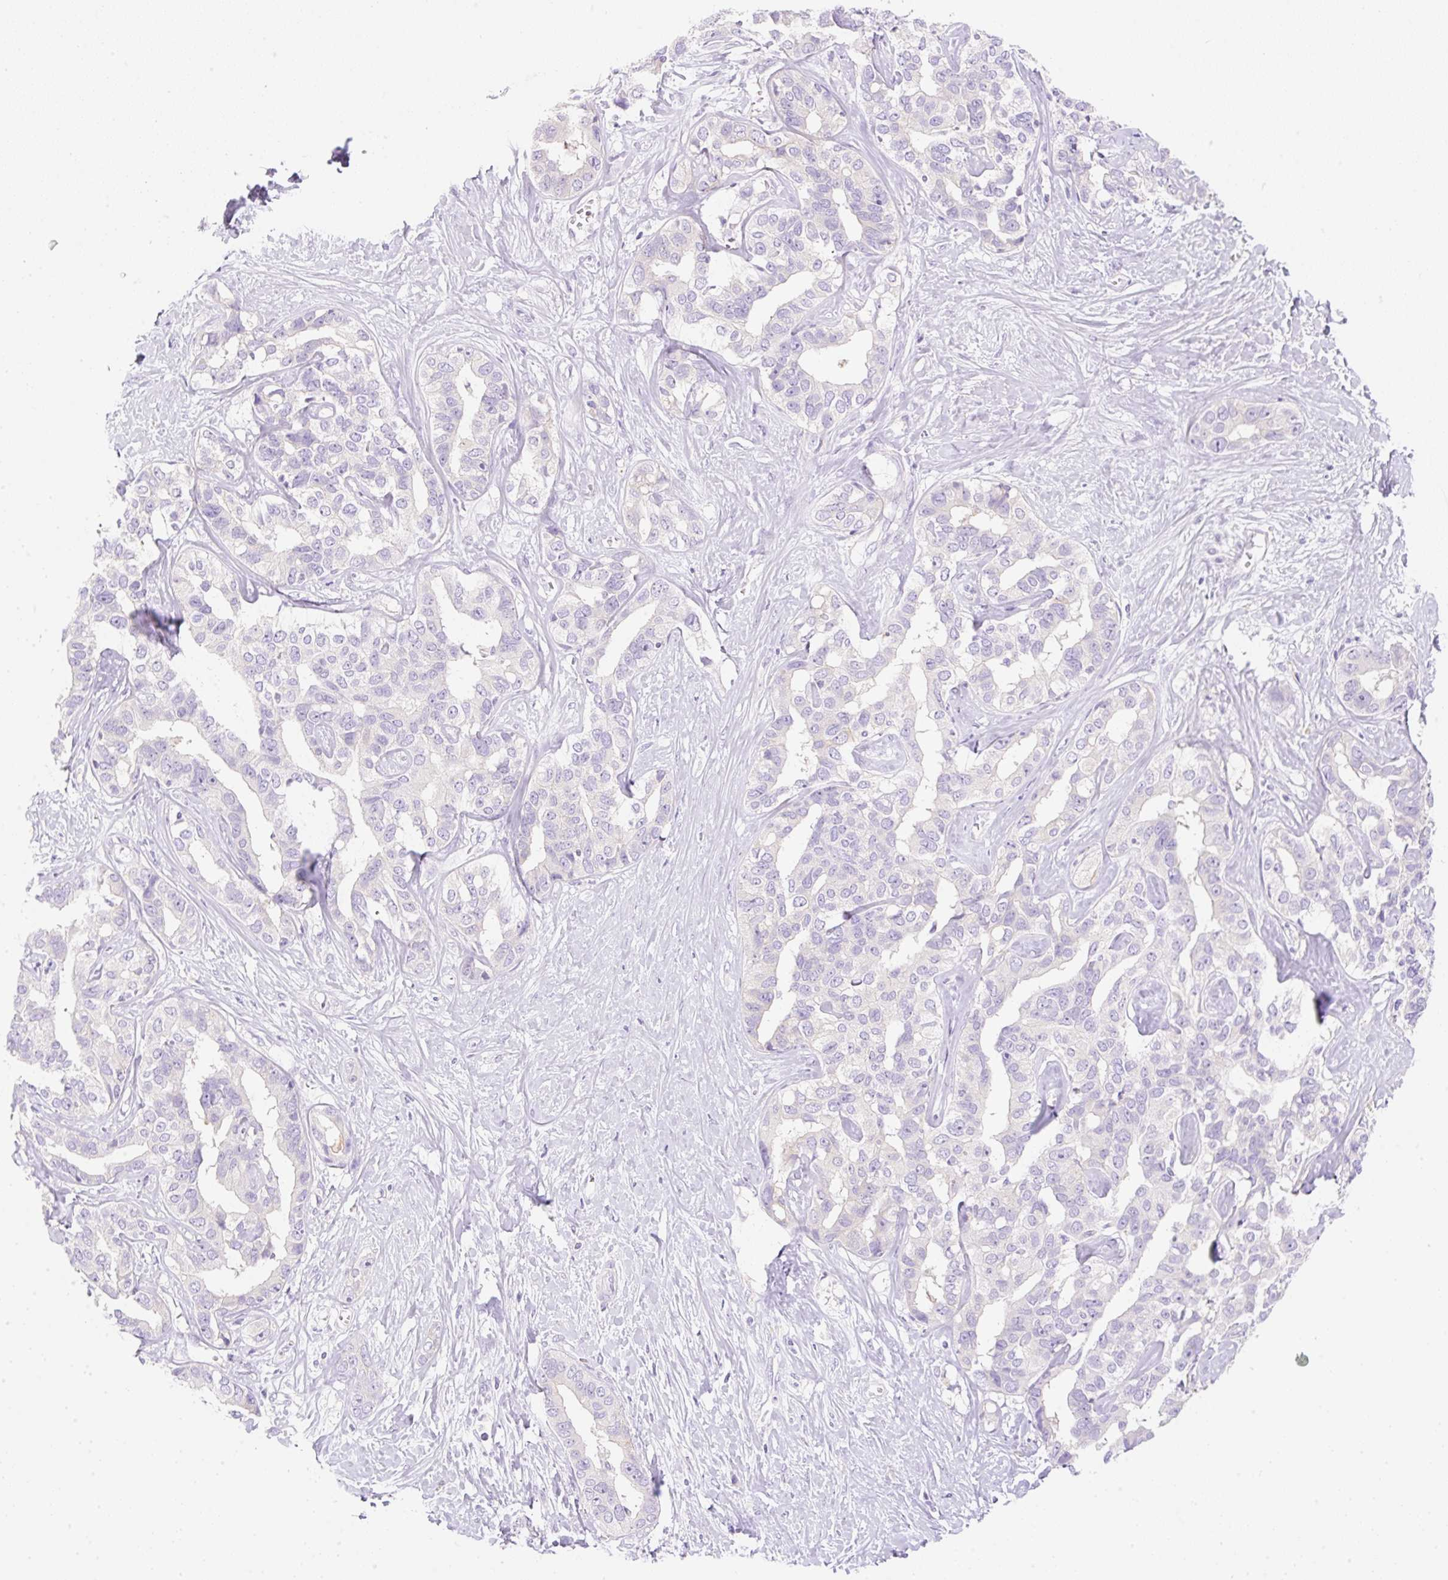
{"staining": {"intensity": "negative", "quantity": "none", "location": "none"}, "tissue": "liver cancer", "cell_type": "Tumor cells", "image_type": "cancer", "snomed": [{"axis": "morphology", "description": "Cholangiocarcinoma"}, {"axis": "topography", "description": "Liver"}], "caption": "High power microscopy image of an IHC photomicrograph of liver cholangiocarcinoma, revealing no significant positivity in tumor cells.", "gene": "DENND5A", "patient": {"sex": "male", "age": 59}}